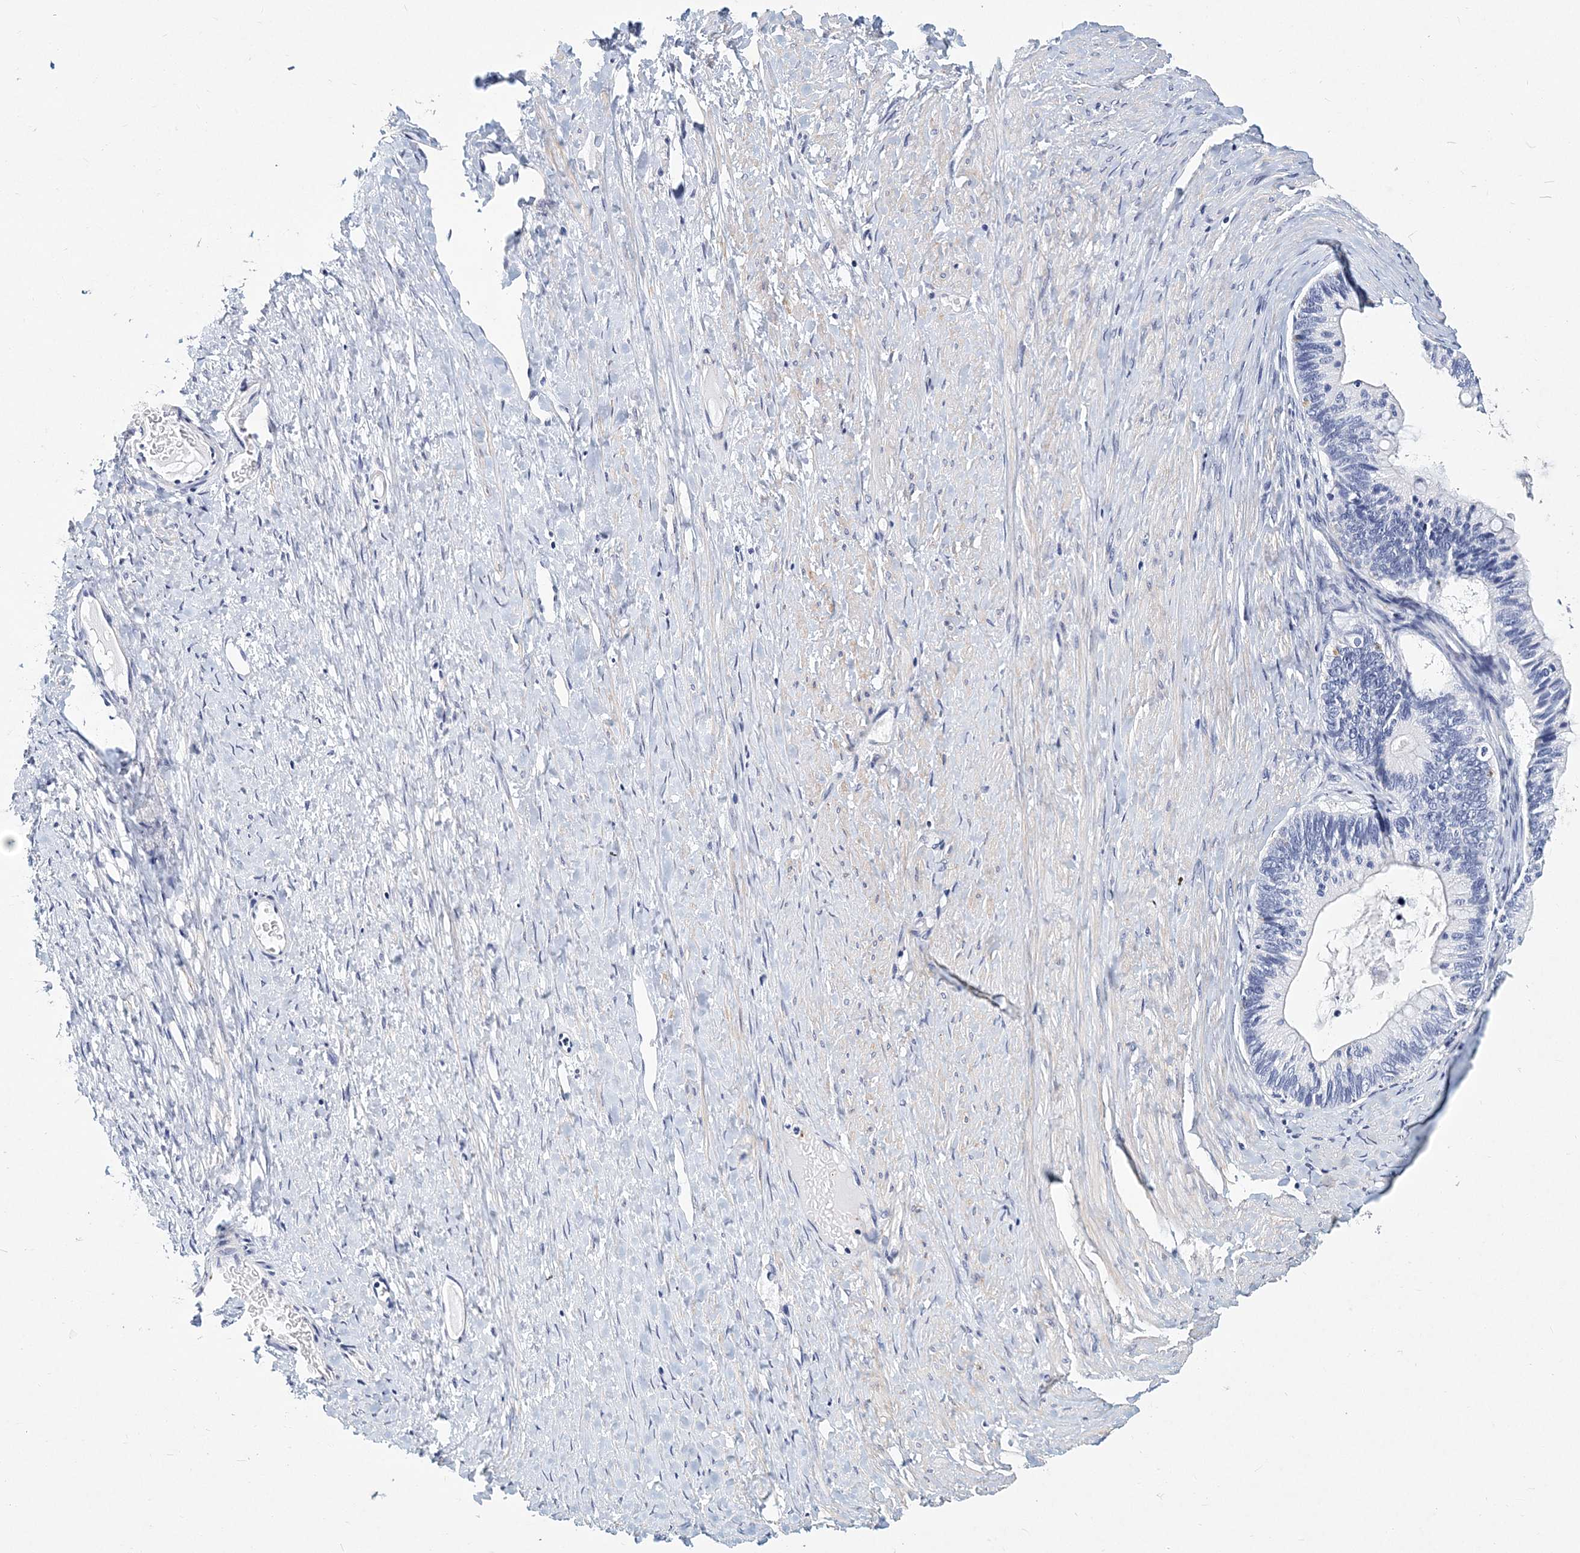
{"staining": {"intensity": "negative", "quantity": "none", "location": "none"}, "tissue": "ovarian cancer", "cell_type": "Tumor cells", "image_type": "cancer", "snomed": [{"axis": "morphology", "description": "Cystadenocarcinoma, mucinous, NOS"}, {"axis": "topography", "description": "Ovary"}], "caption": "Tumor cells are negative for brown protein staining in mucinous cystadenocarcinoma (ovarian). (Brightfield microscopy of DAB immunohistochemistry at high magnification).", "gene": "ITGA2B", "patient": {"sex": "female", "age": 61}}